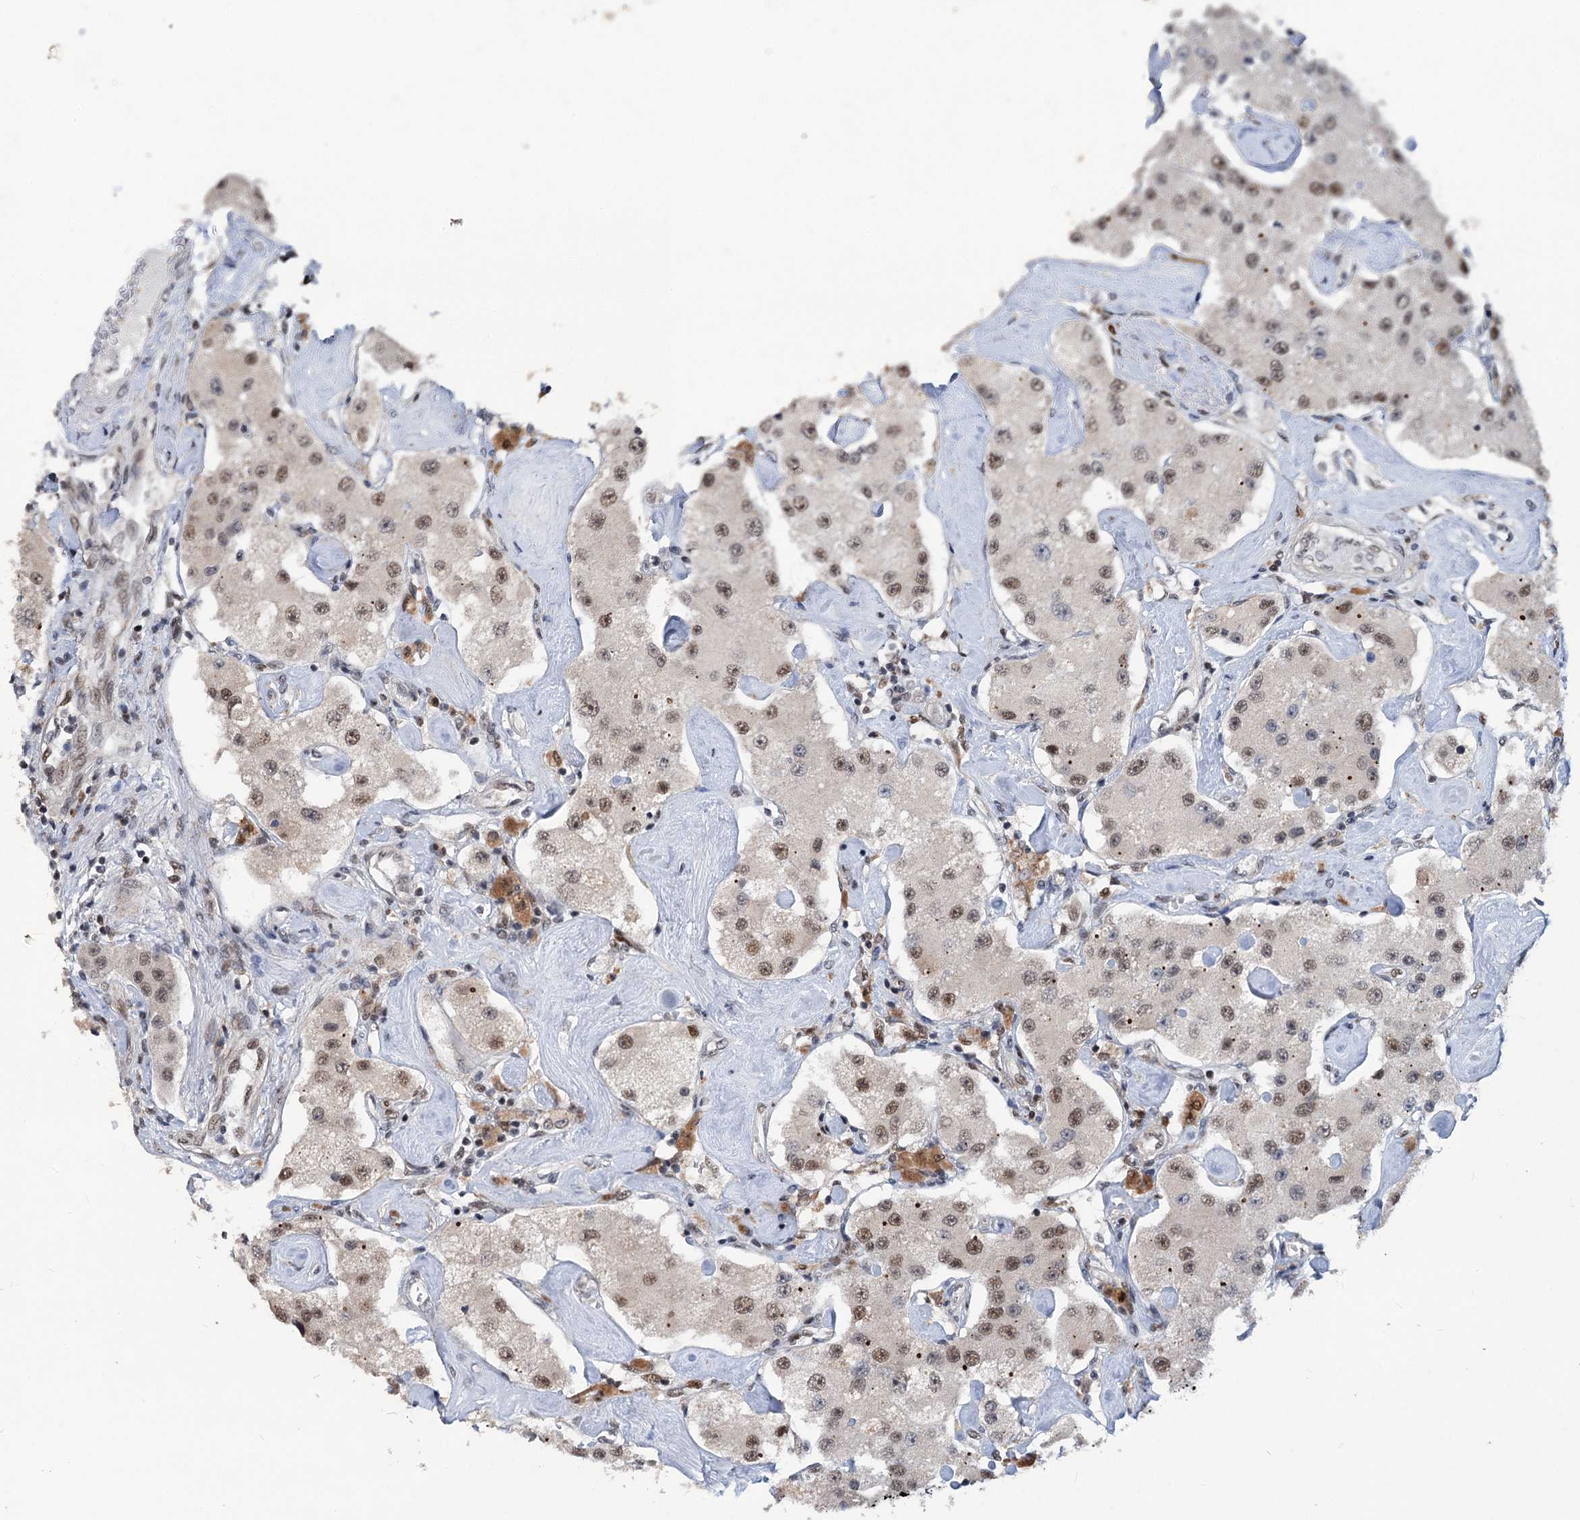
{"staining": {"intensity": "moderate", "quantity": "25%-75%", "location": "nuclear"}, "tissue": "carcinoid", "cell_type": "Tumor cells", "image_type": "cancer", "snomed": [{"axis": "morphology", "description": "Carcinoid, malignant, NOS"}, {"axis": "topography", "description": "Pancreas"}], "caption": "Tumor cells demonstrate medium levels of moderate nuclear expression in approximately 25%-75% of cells in carcinoid. (DAB (3,3'-diaminobenzidine) = brown stain, brightfield microscopy at high magnification).", "gene": "PHF8", "patient": {"sex": "male", "age": 41}}